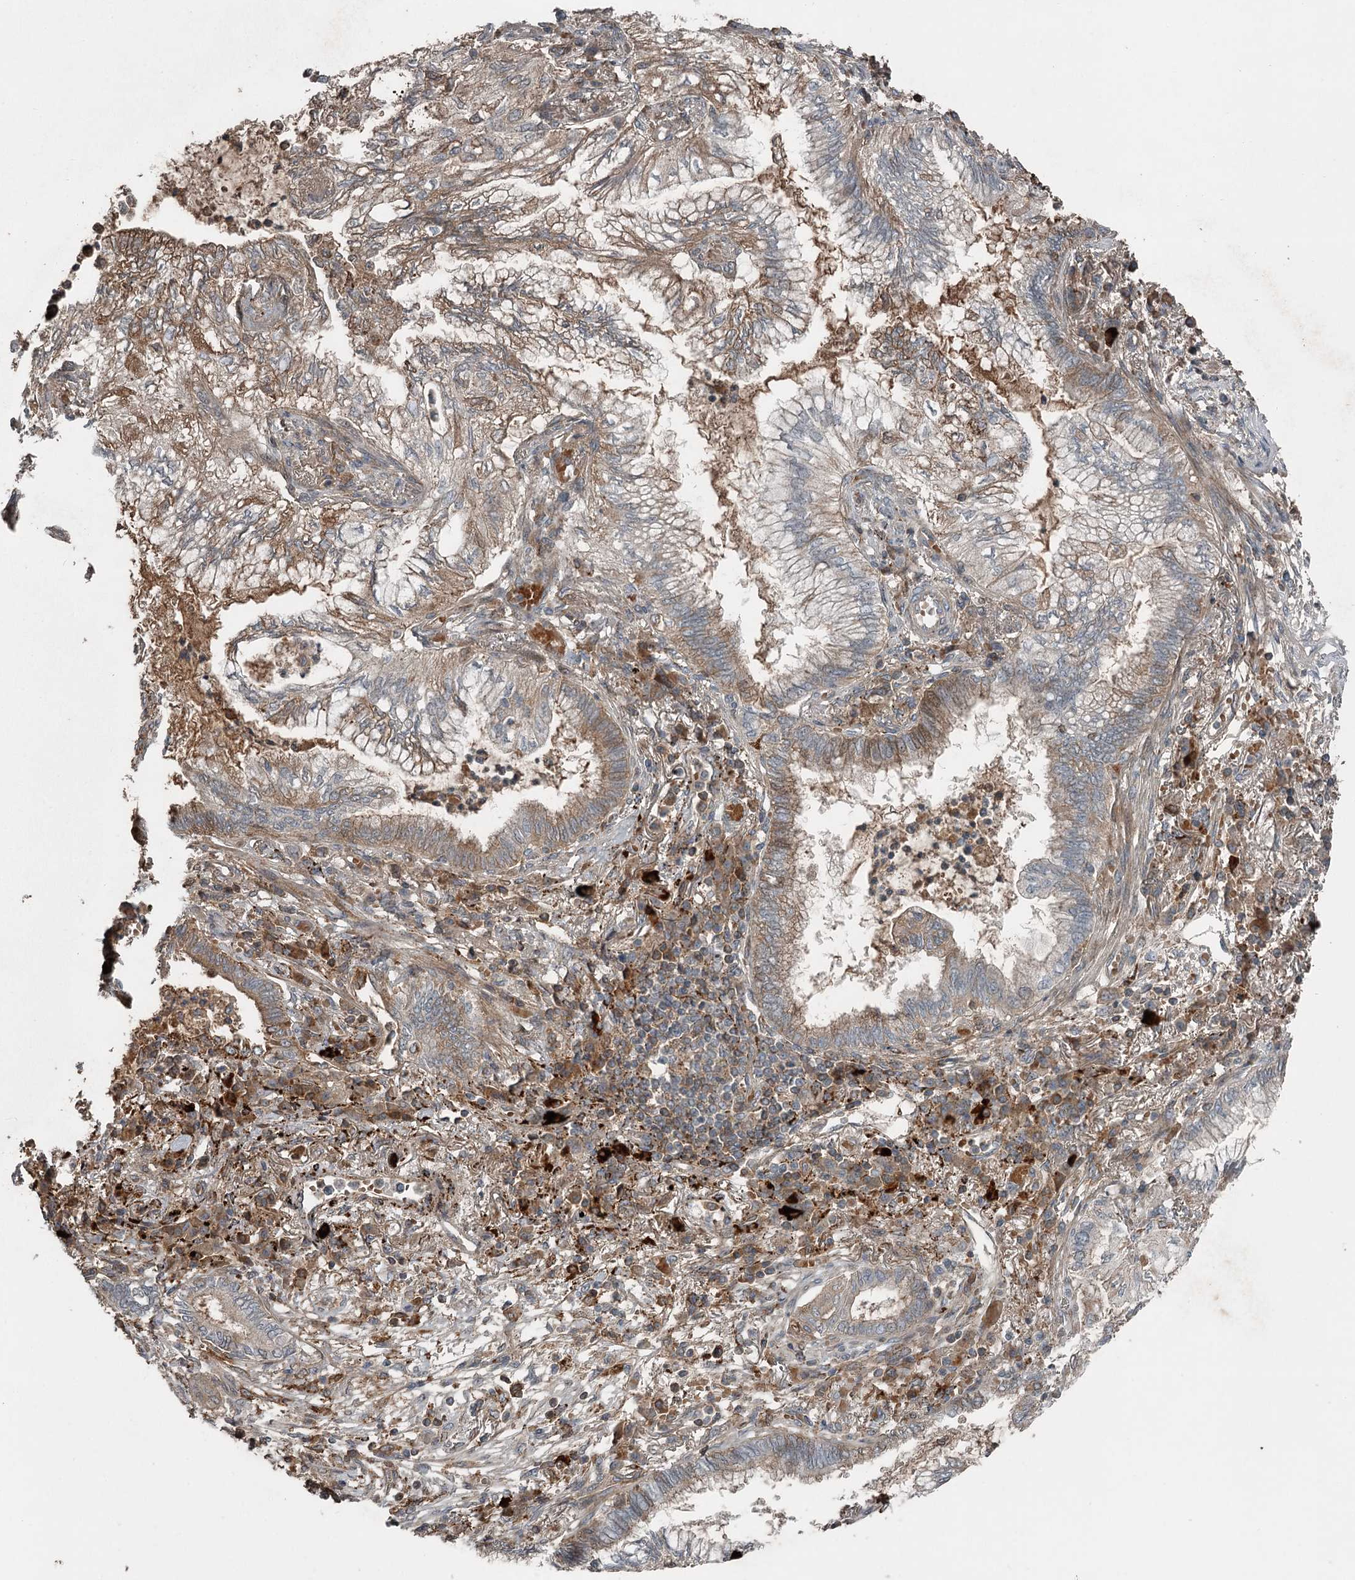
{"staining": {"intensity": "moderate", "quantity": "25%-75%", "location": "cytoplasmic/membranous"}, "tissue": "lung cancer", "cell_type": "Tumor cells", "image_type": "cancer", "snomed": [{"axis": "morphology", "description": "Adenocarcinoma, NOS"}, {"axis": "topography", "description": "Lung"}], "caption": "A photomicrograph showing moderate cytoplasmic/membranous expression in approximately 25%-75% of tumor cells in lung cancer (adenocarcinoma), as visualized by brown immunohistochemical staining.", "gene": "SLC39A8", "patient": {"sex": "female", "age": 70}}